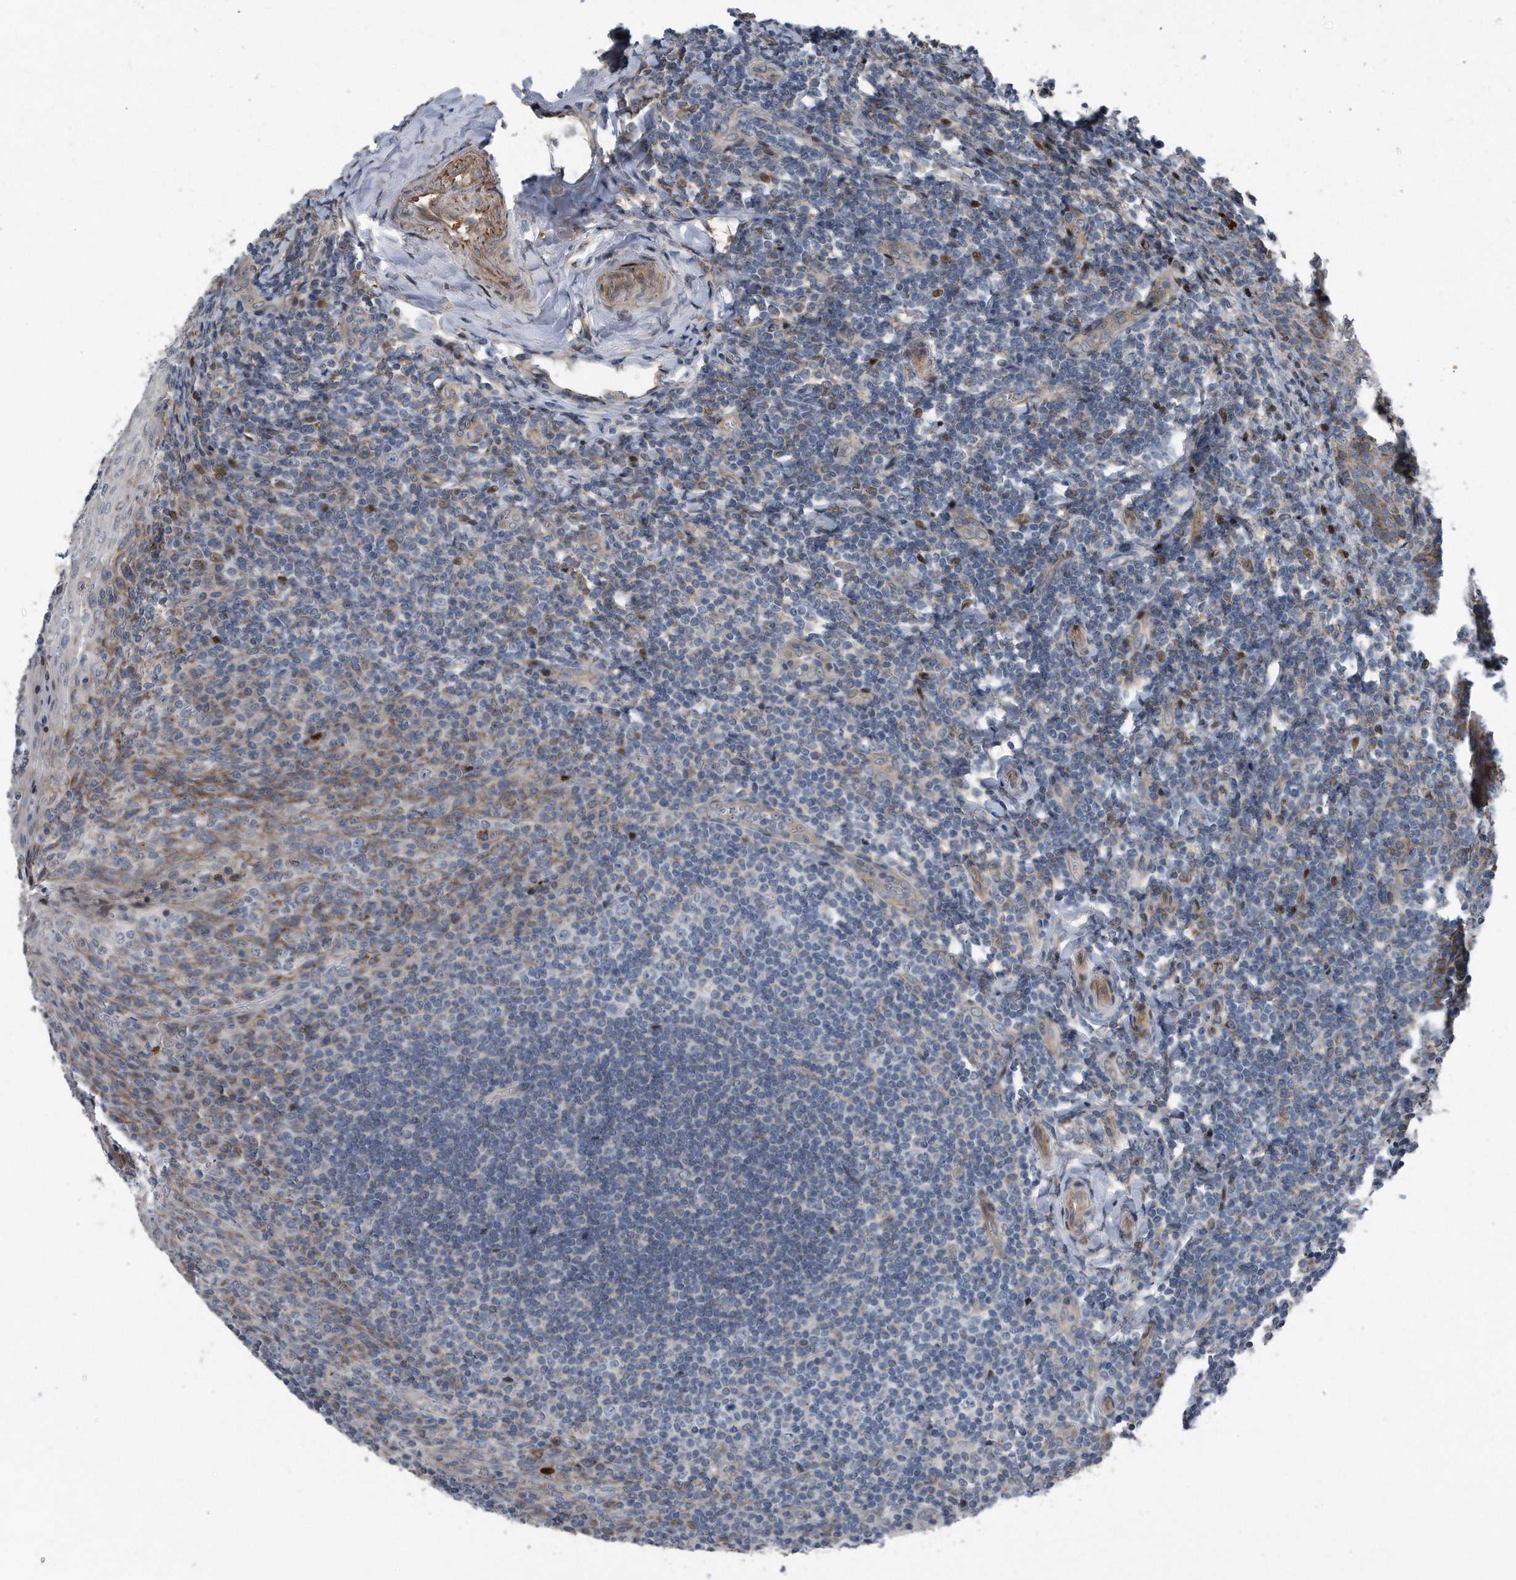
{"staining": {"intensity": "weak", "quantity": "<25%", "location": "cytoplasmic/membranous"}, "tissue": "tonsil", "cell_type": "Germinal center cells", "image_type": "normal", "snomed": [{"axis": "morphology", "description": "Normal tissue, NOS"}, {"axis": "topography", "description": "Tonsil"}], "caption": "This is an IHC image of unremarkable human tonsil. There is no expression in germinal center cells.", "gene": "DST", "patient": {"sex": "male", "age": 27}}